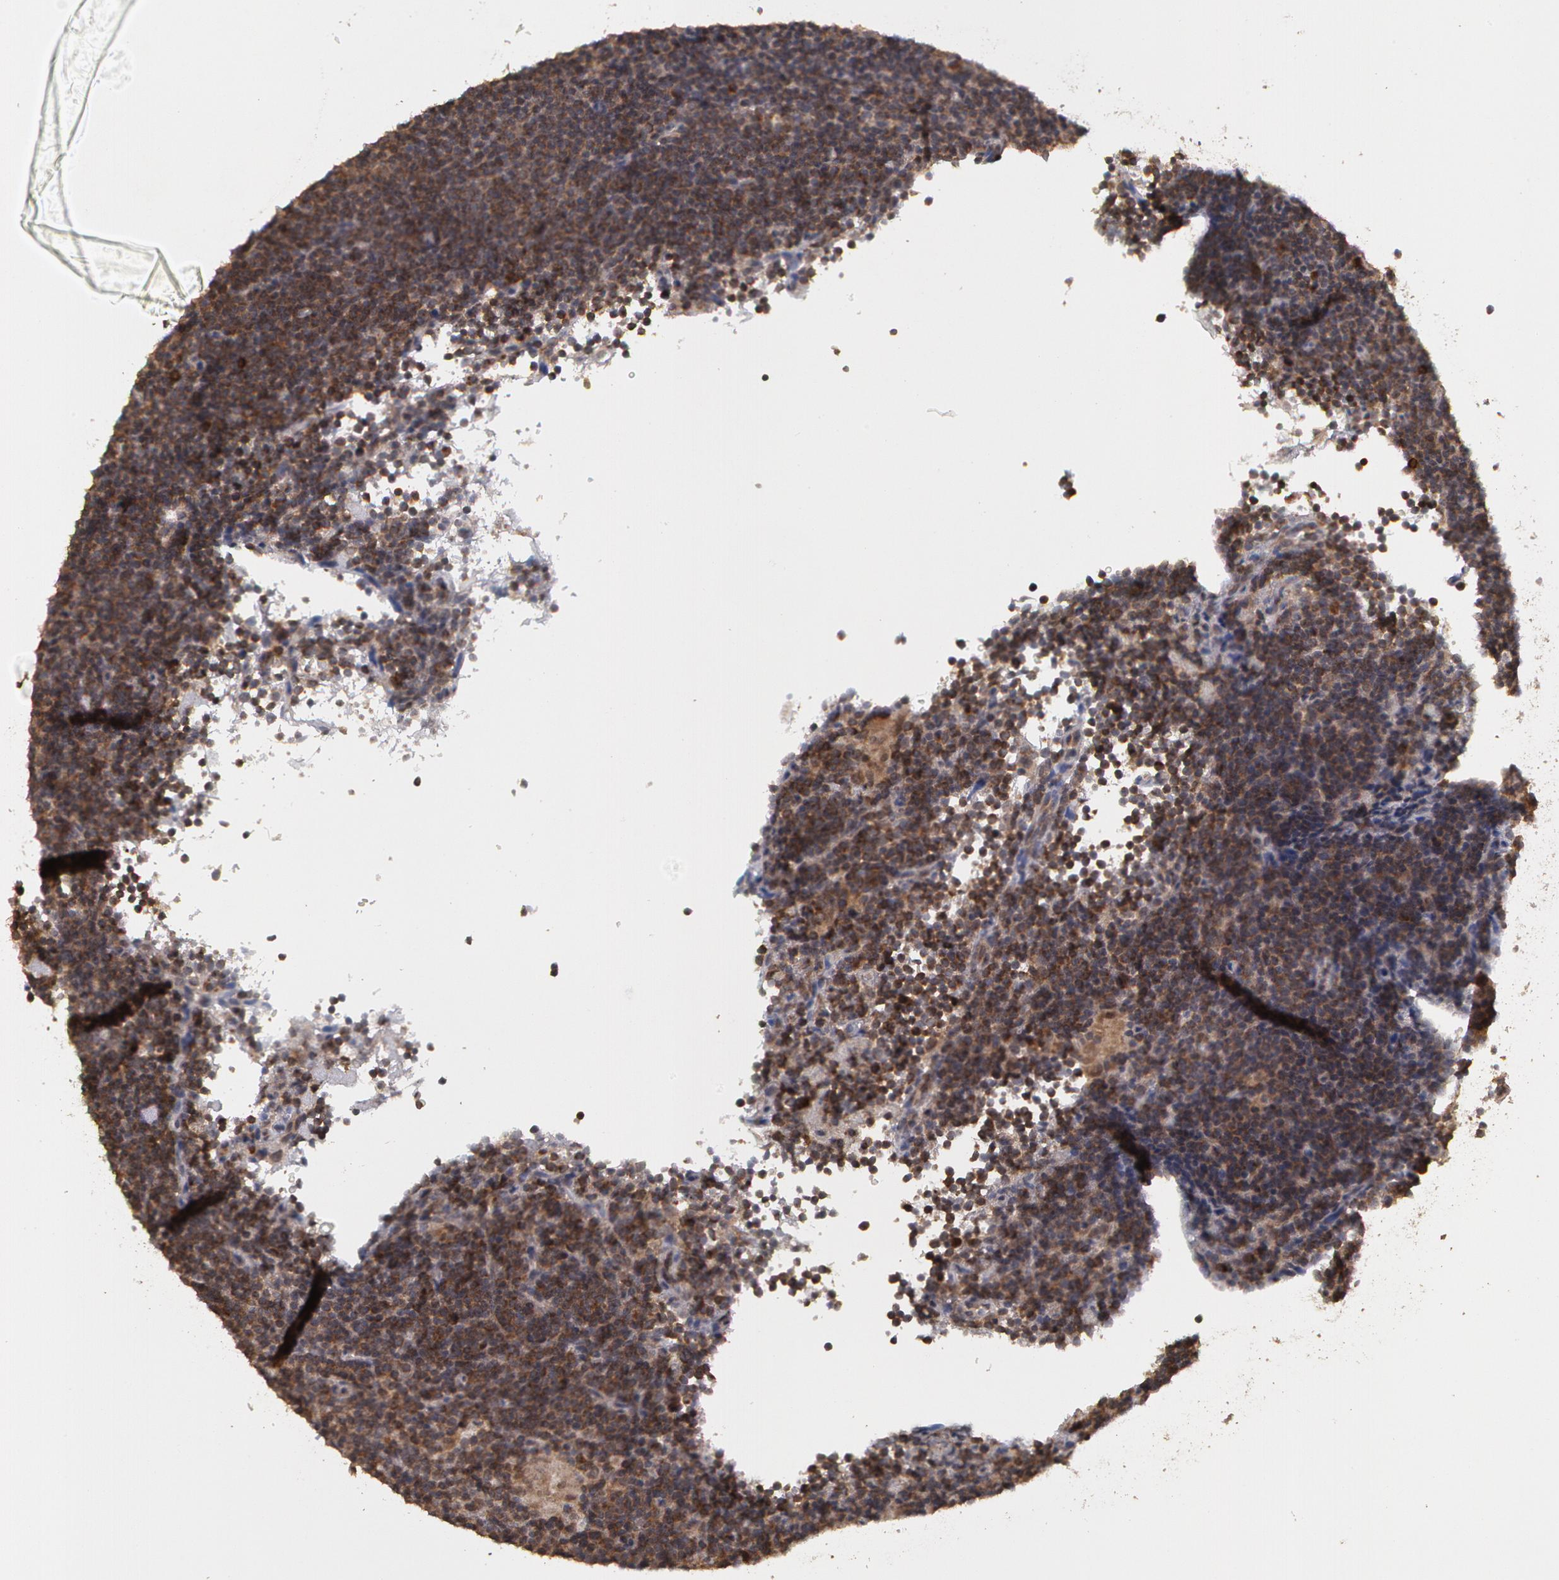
{"staining": {"intensity": "strong", "quantity": ">75%", "location": "cytoplasmic/membranous"}, "tissue": "lymphoma", "cell_type": "Tumor cells", "image_type": "cancer", "snomed": [{"axis": "morphology", "description": "Malignant lymphoma, non-Hodgkin's type, Low grade"}, {"axis": "topography", "description": "Lymph node"}], "caption": "The immunohistochemical stain shows strong cytoplasmic/membranous positivity in tumor cells of lymphoma tissue.", "gene": "GLIS1", "patient": {"sex": "female", "age": 69}}